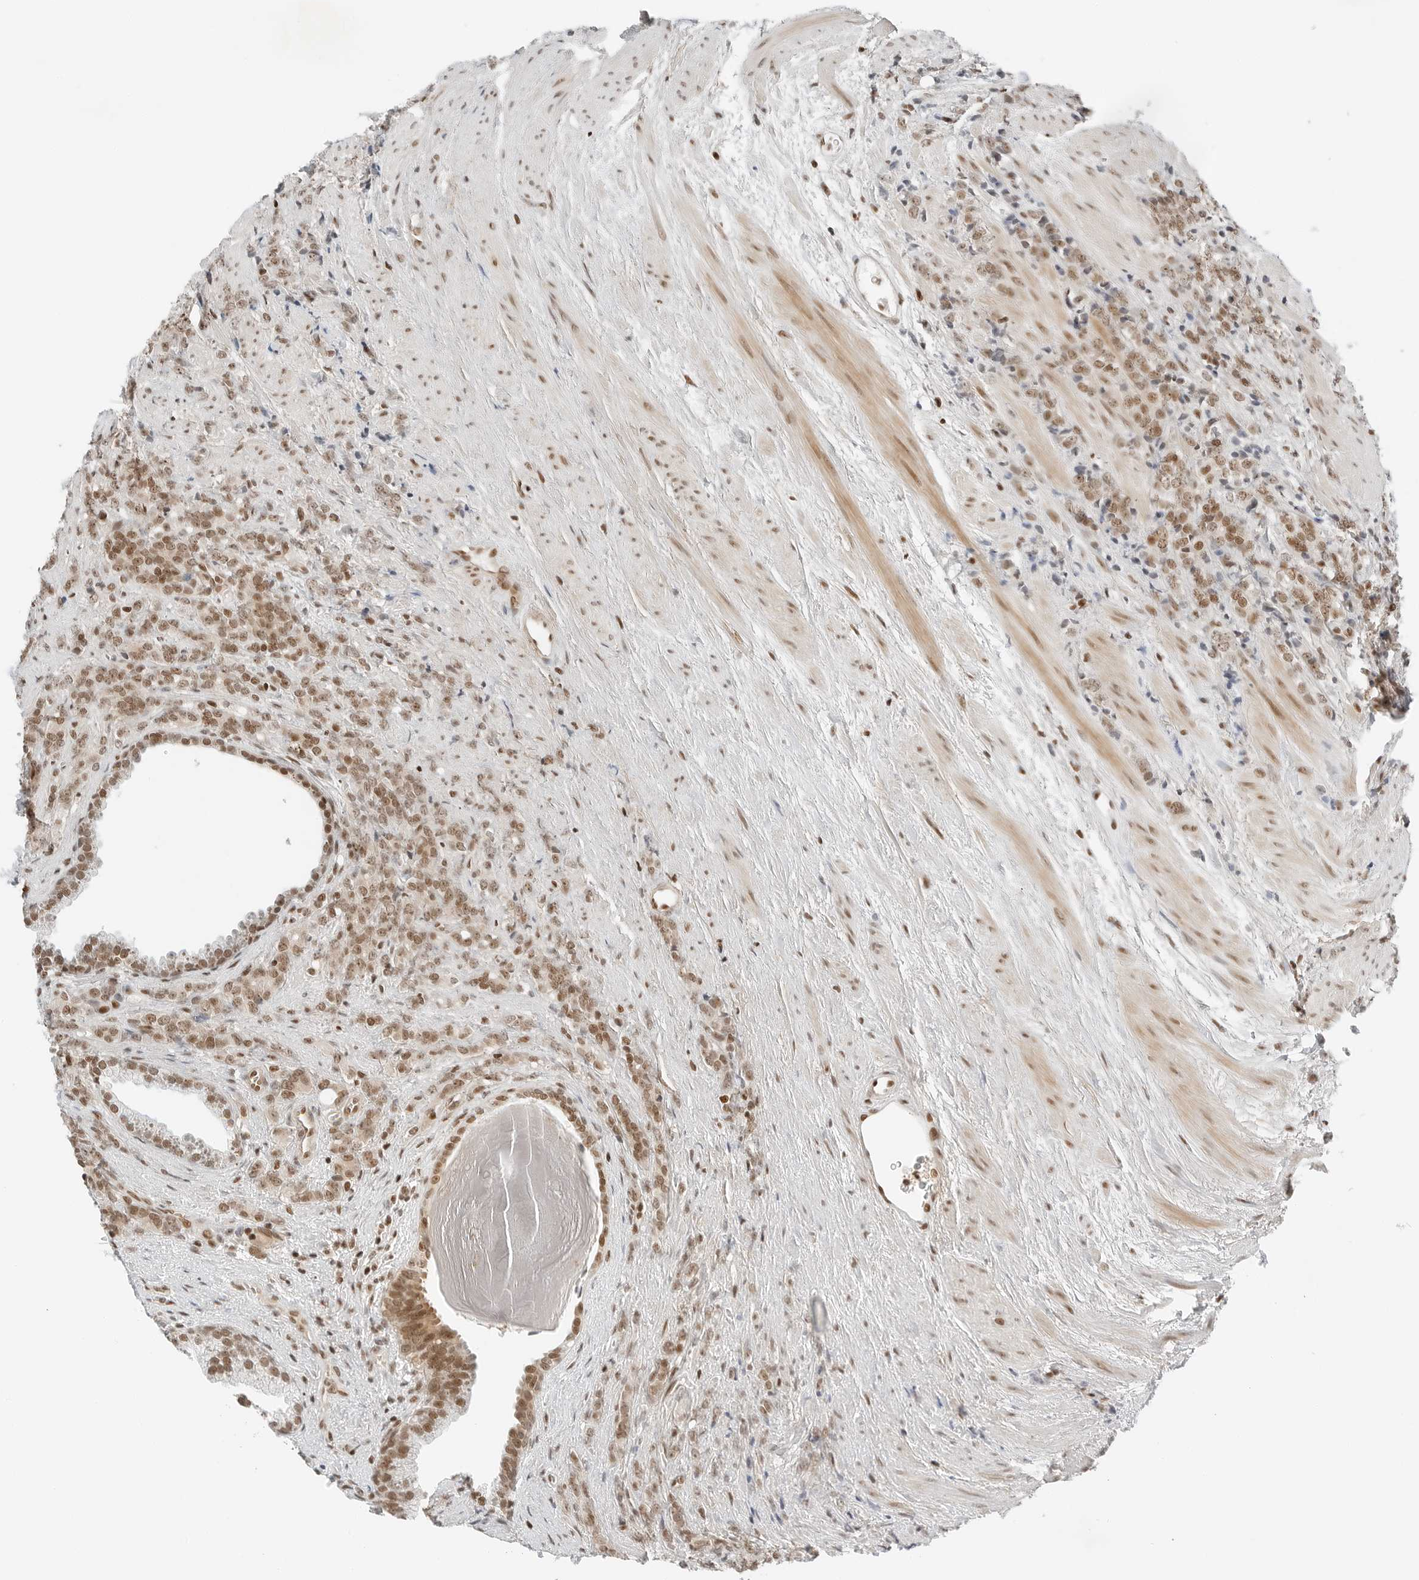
{"staining": {"intensity": "moderate", "quantity": ">75%", "location": "nuclear"}, "tissue": "prostate cancer", "cell_type": "Tumor cells", "image_type": "cancer", "snomed": [{"axis": "morphology", "description": "Adenocarcinoma, High grade"}, {"axis": "topography", "description": "Prostate"}], "caption": "Prostate cancer stained for a protein reveals moderate nuclear positivity in tumor cells.", "gene": "CRTC2", "patient": {"sex": "male", "age": 62}}